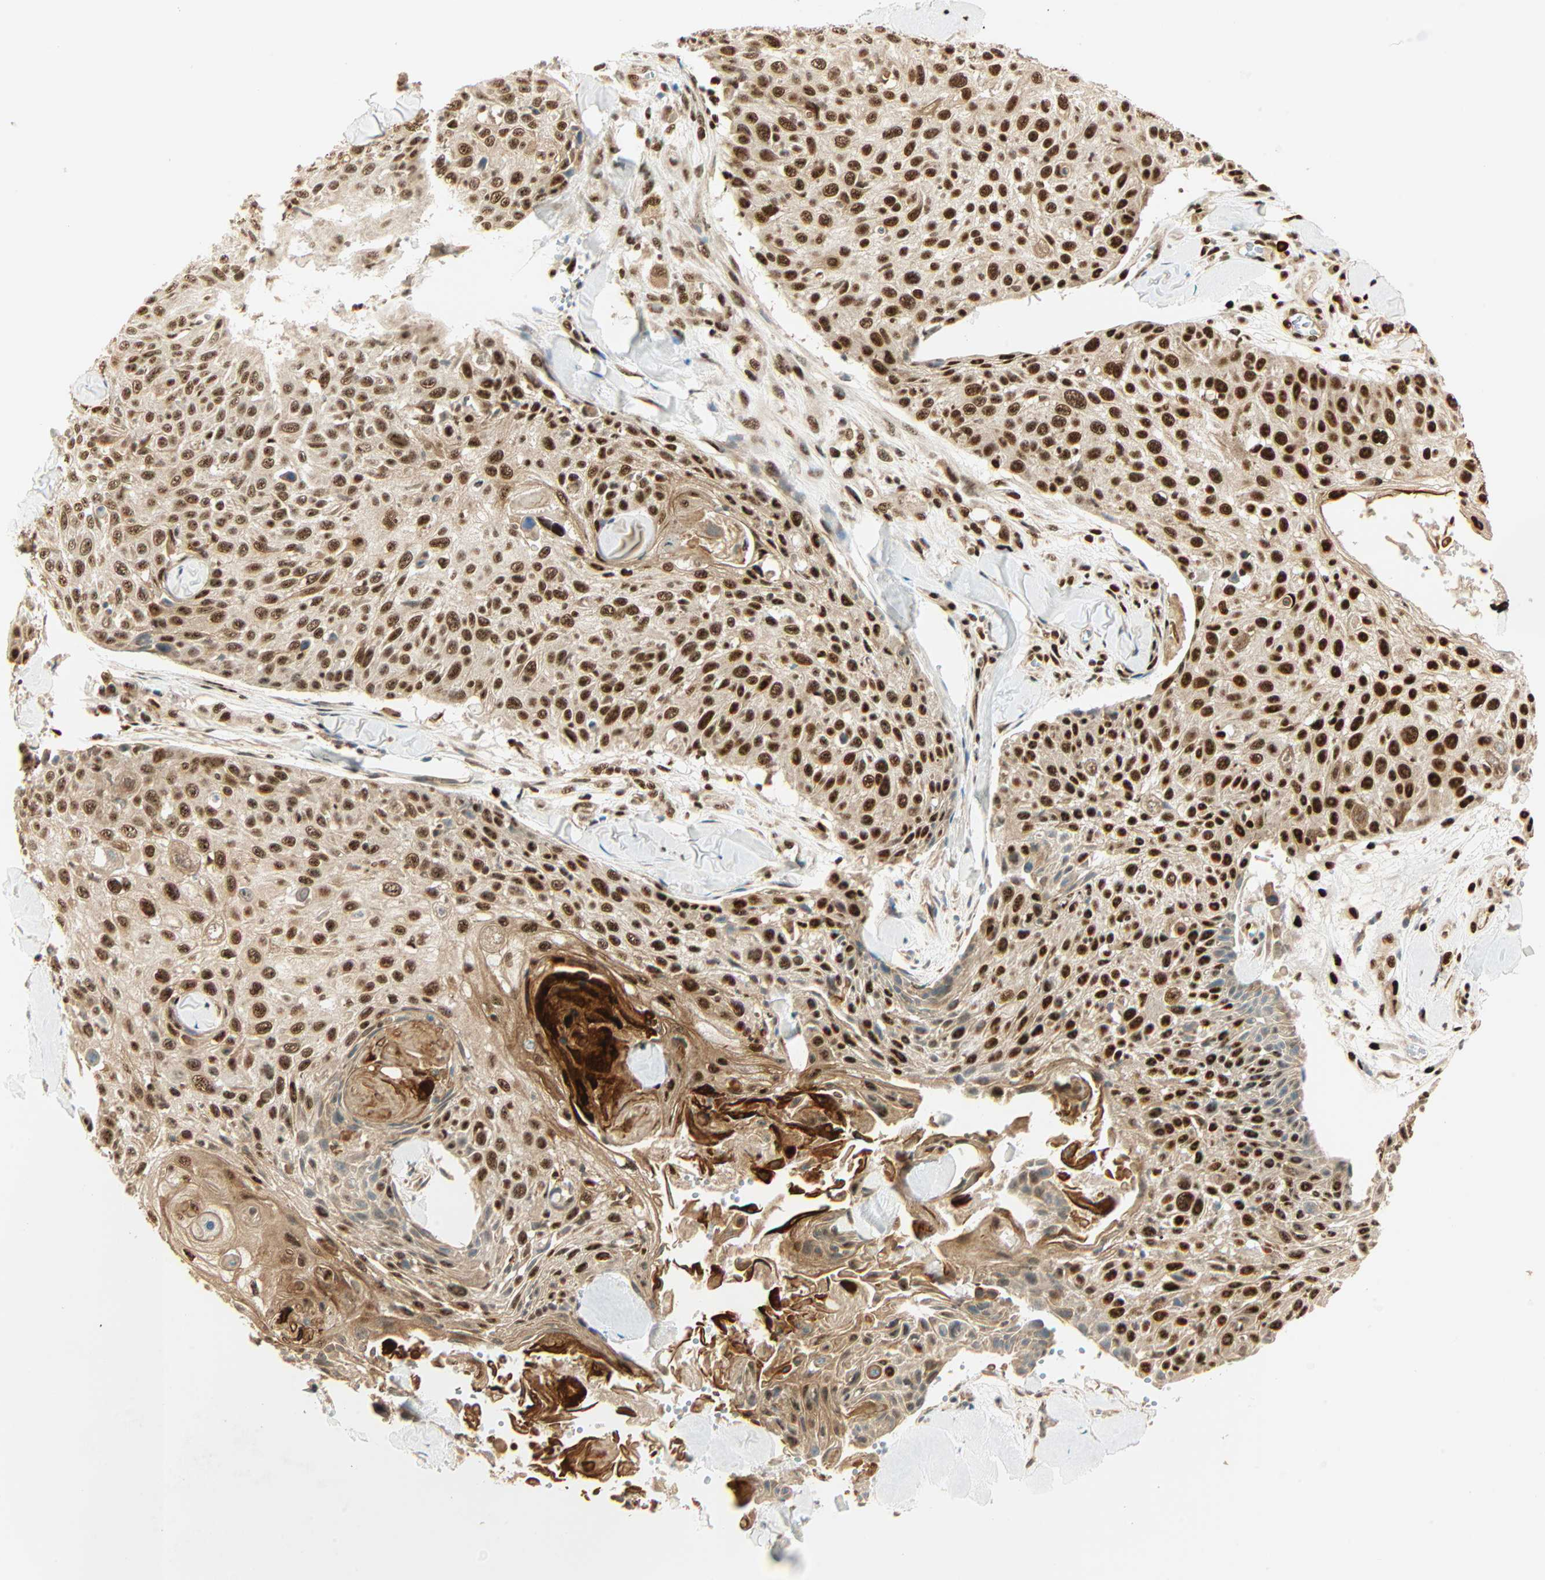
{"staining": {"intensity": "strong", "quantity": ">75%", "location": "nuclear"}, "tissue": "skin cancer", "cell_type": "Tumor cells", "image_type": "cancer", "snomed": [{"axis": "morphology", "description": "Squamous cell carcinoma, NOS"}, {"axis": "topography", "description": "Skin"}], "caption": "Protein expression analysis of human skin cancer (squamous cell carcinoma) reveals strong nuclear expression in approximately >75% of tumor cells.", "gene": "PNPLA6", "patient": {"sex": "male", "age": 86}}